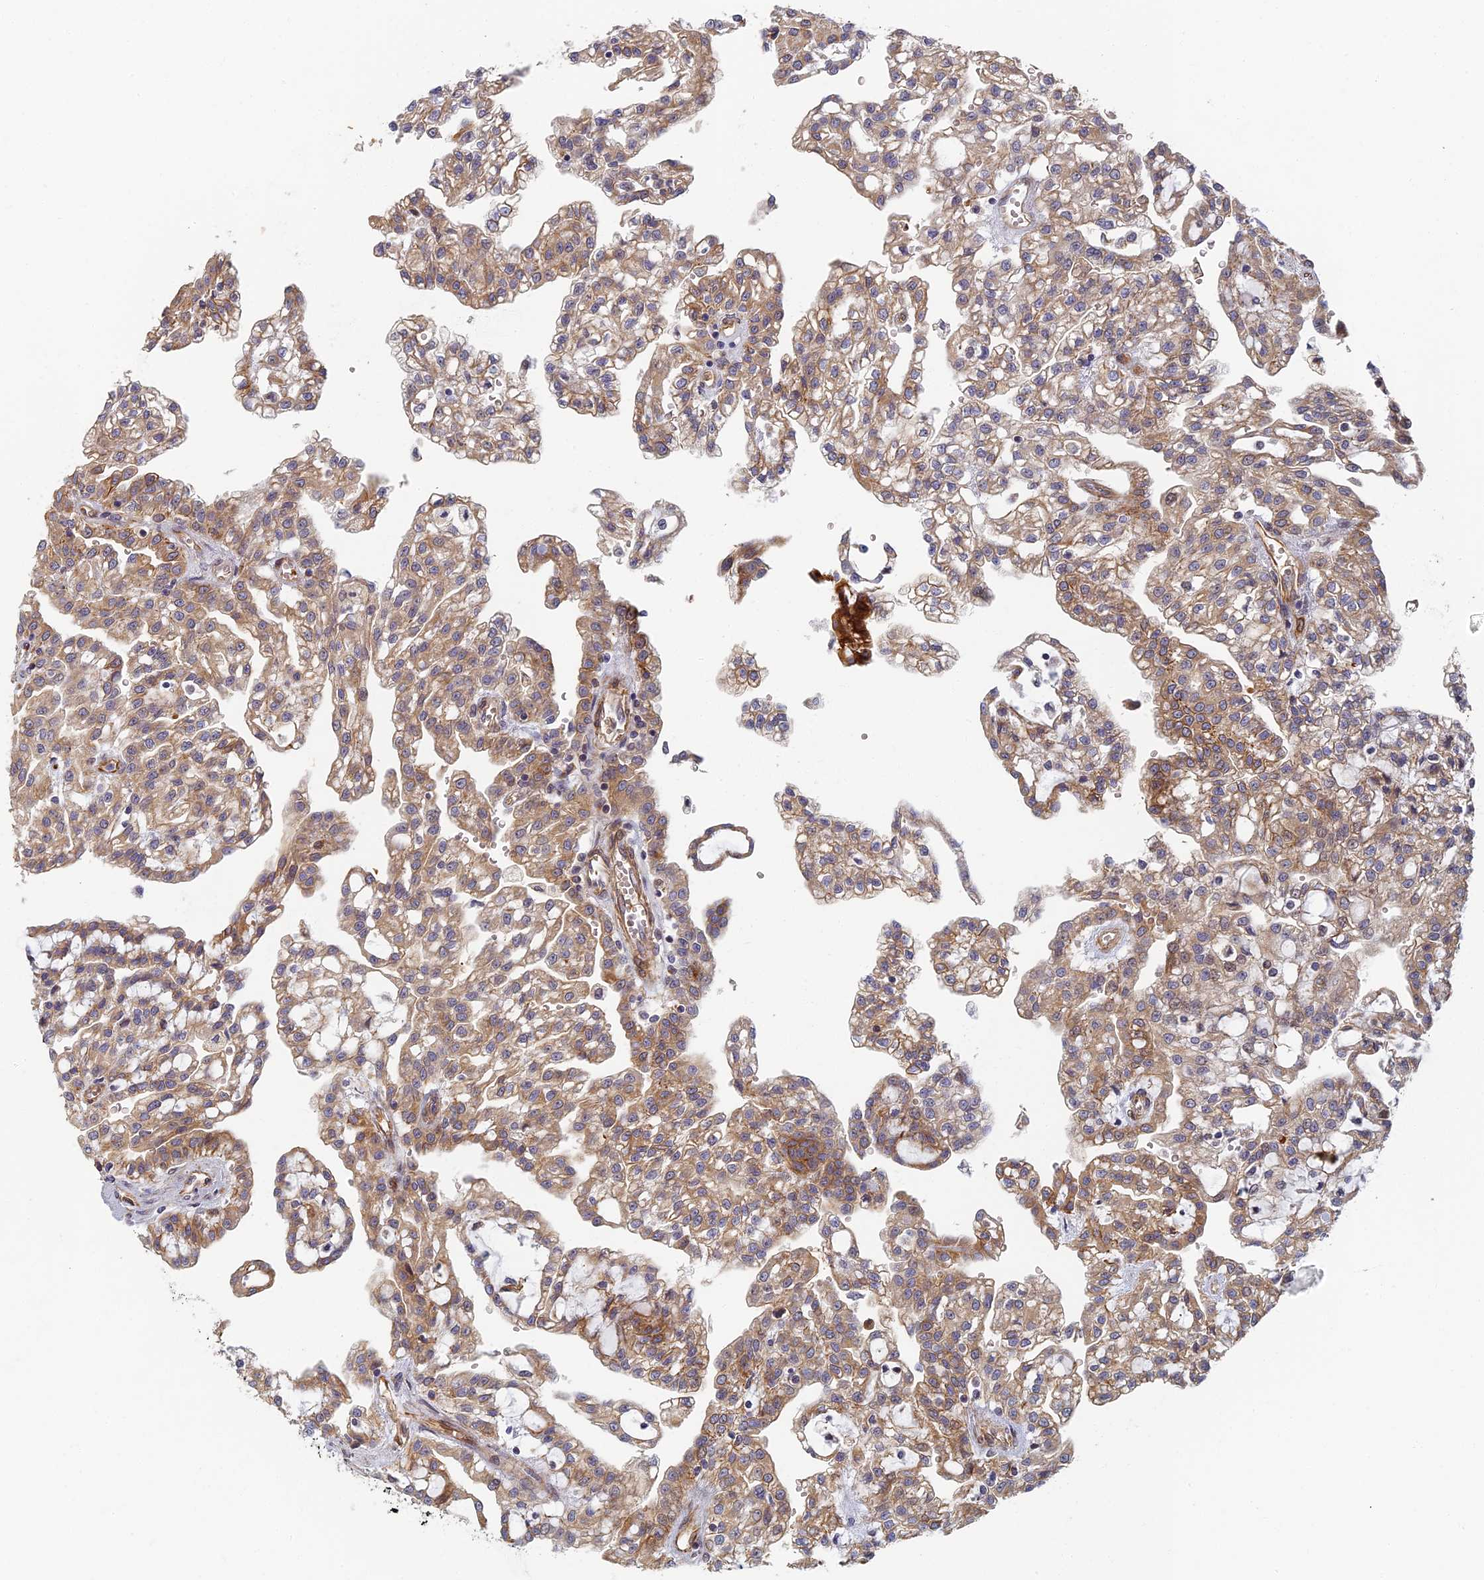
{"staining": {"intensity": "weak", "quantity": ">75%", "location": "cytoplasmic/membranous"}, "tissue": "renal cancer", "cell_type": "Tumor cells", "image_type": "cancer", "snomed": [{"axis": "morphology", "description": "Adenocarcinoma, NOS"}, {"axis": "topography", "description": "Kidney"}], "caption": "Renal cancer stained with IHC reveals weak cytoplasmic/membranous staining in about >75% of tumor cells.", "gene": "ABCB10", "patient": {"sex": "male", "age": 63}}